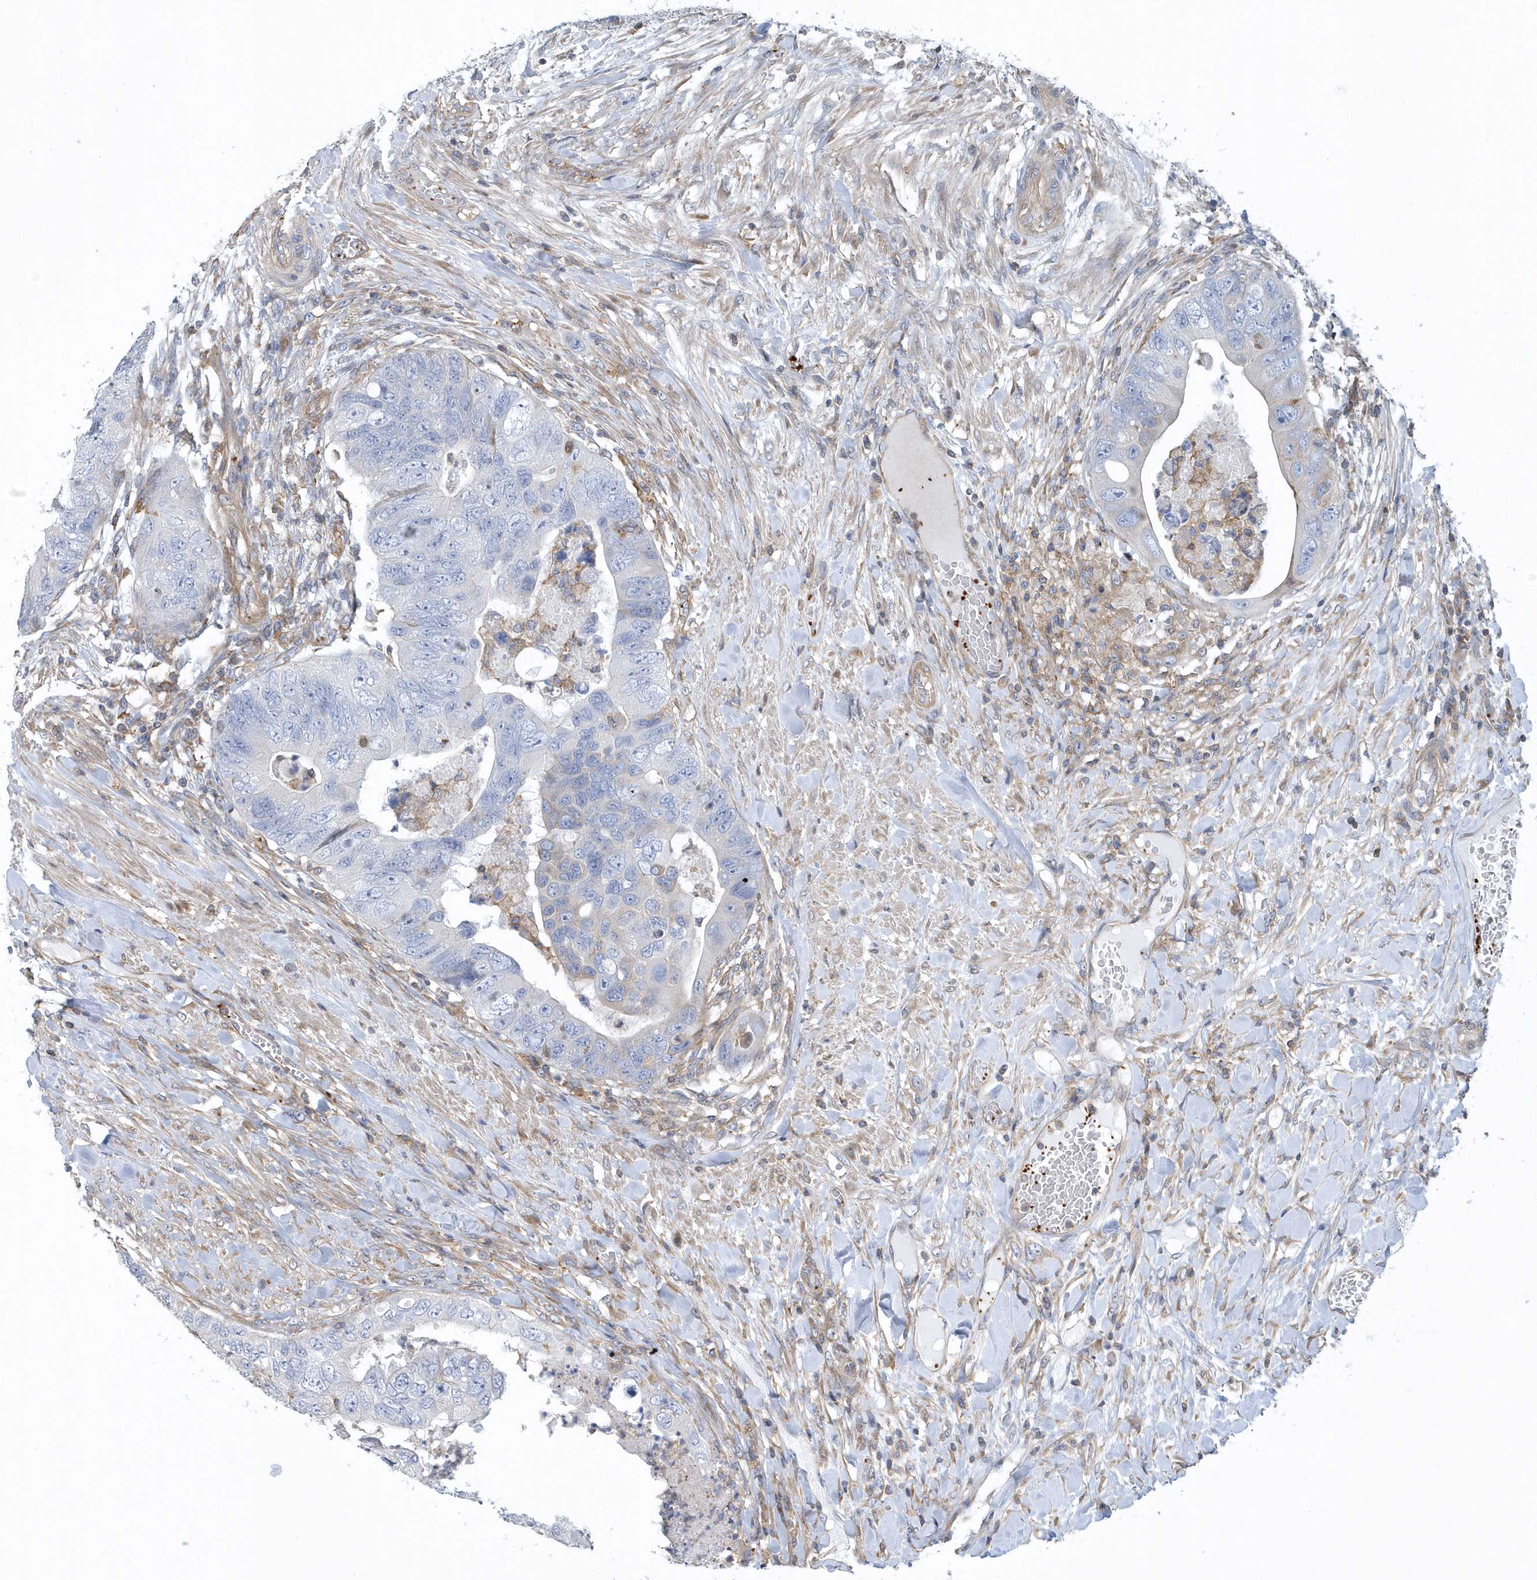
{"staining": {"intensity": "negative", "quantity": "none", "location": "none"}, "tissue": "colorectal cancer", "cell_type": "Tumor cells", "image_type": "cancer", "snomed": [{"axis": "morphology", "description": "Adenocarcinoma, NOS"}, {"axis": "topography", "description": "Rectum"}], "caption": "Immunohistochemistry (IHC) of human adenocarcinoma (colorectal) shows no positivity in tumor cells.", "gene": "ARAP2", "patient": {"sex": "male", "age": 63}}